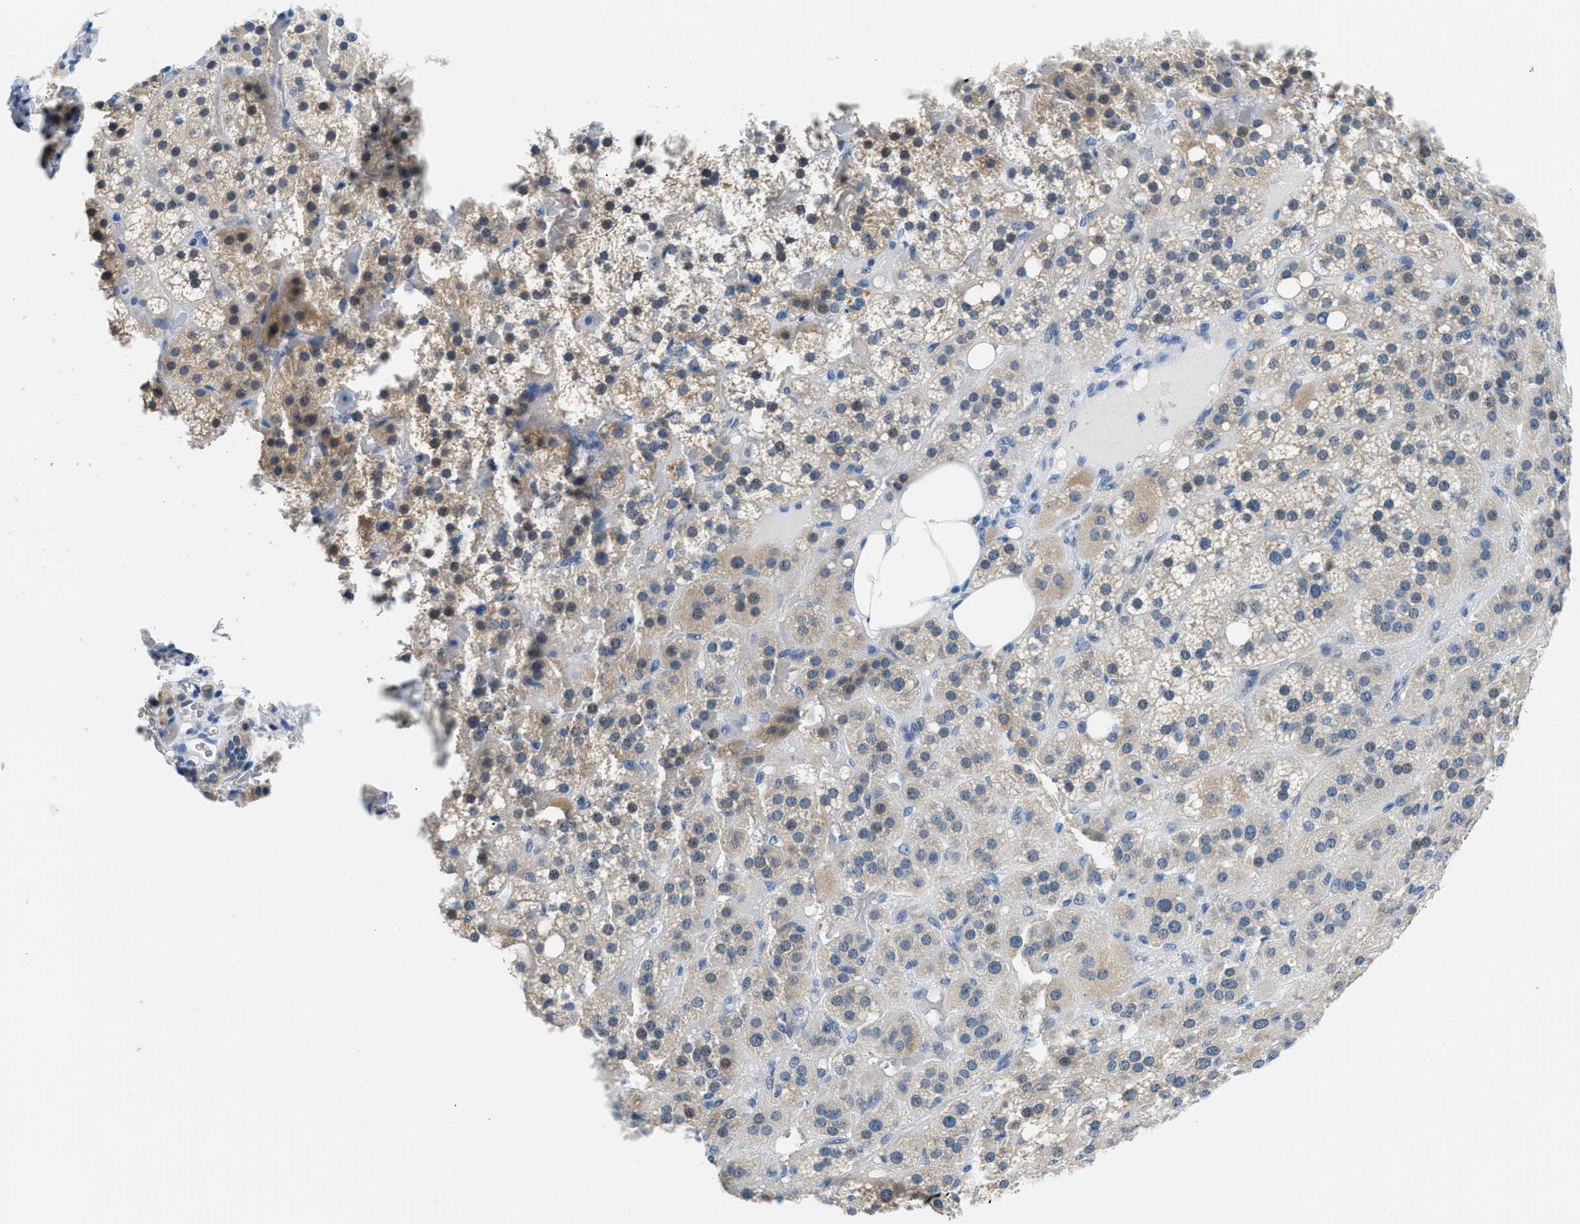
{"staining": {"intensity": "weak", "quantity": "<25%", "location": "cytoplasmic/membranous"}, "tissue": "adrenal gland", "cell_type": "Glandular cells", "image_type": "normal", "snomed": [{"axis": "morphology", "description": "Normal tissue, NOS"}, {"axis": "topography", "description": "Adrenal gland"}], "caption": "Immunohistochemistry histopathology image of unremarkable human adrenal gland stained for a protein (brown), which exhibits no expression in glandular cells. The staining was performed using DAB to visualize the protein expression in brown, while the nuclei were stained in blue with hematoxylin (Magnification: 20x).", "gene": "CLDN18", "patient": {"sex": "female", "age": 59}}